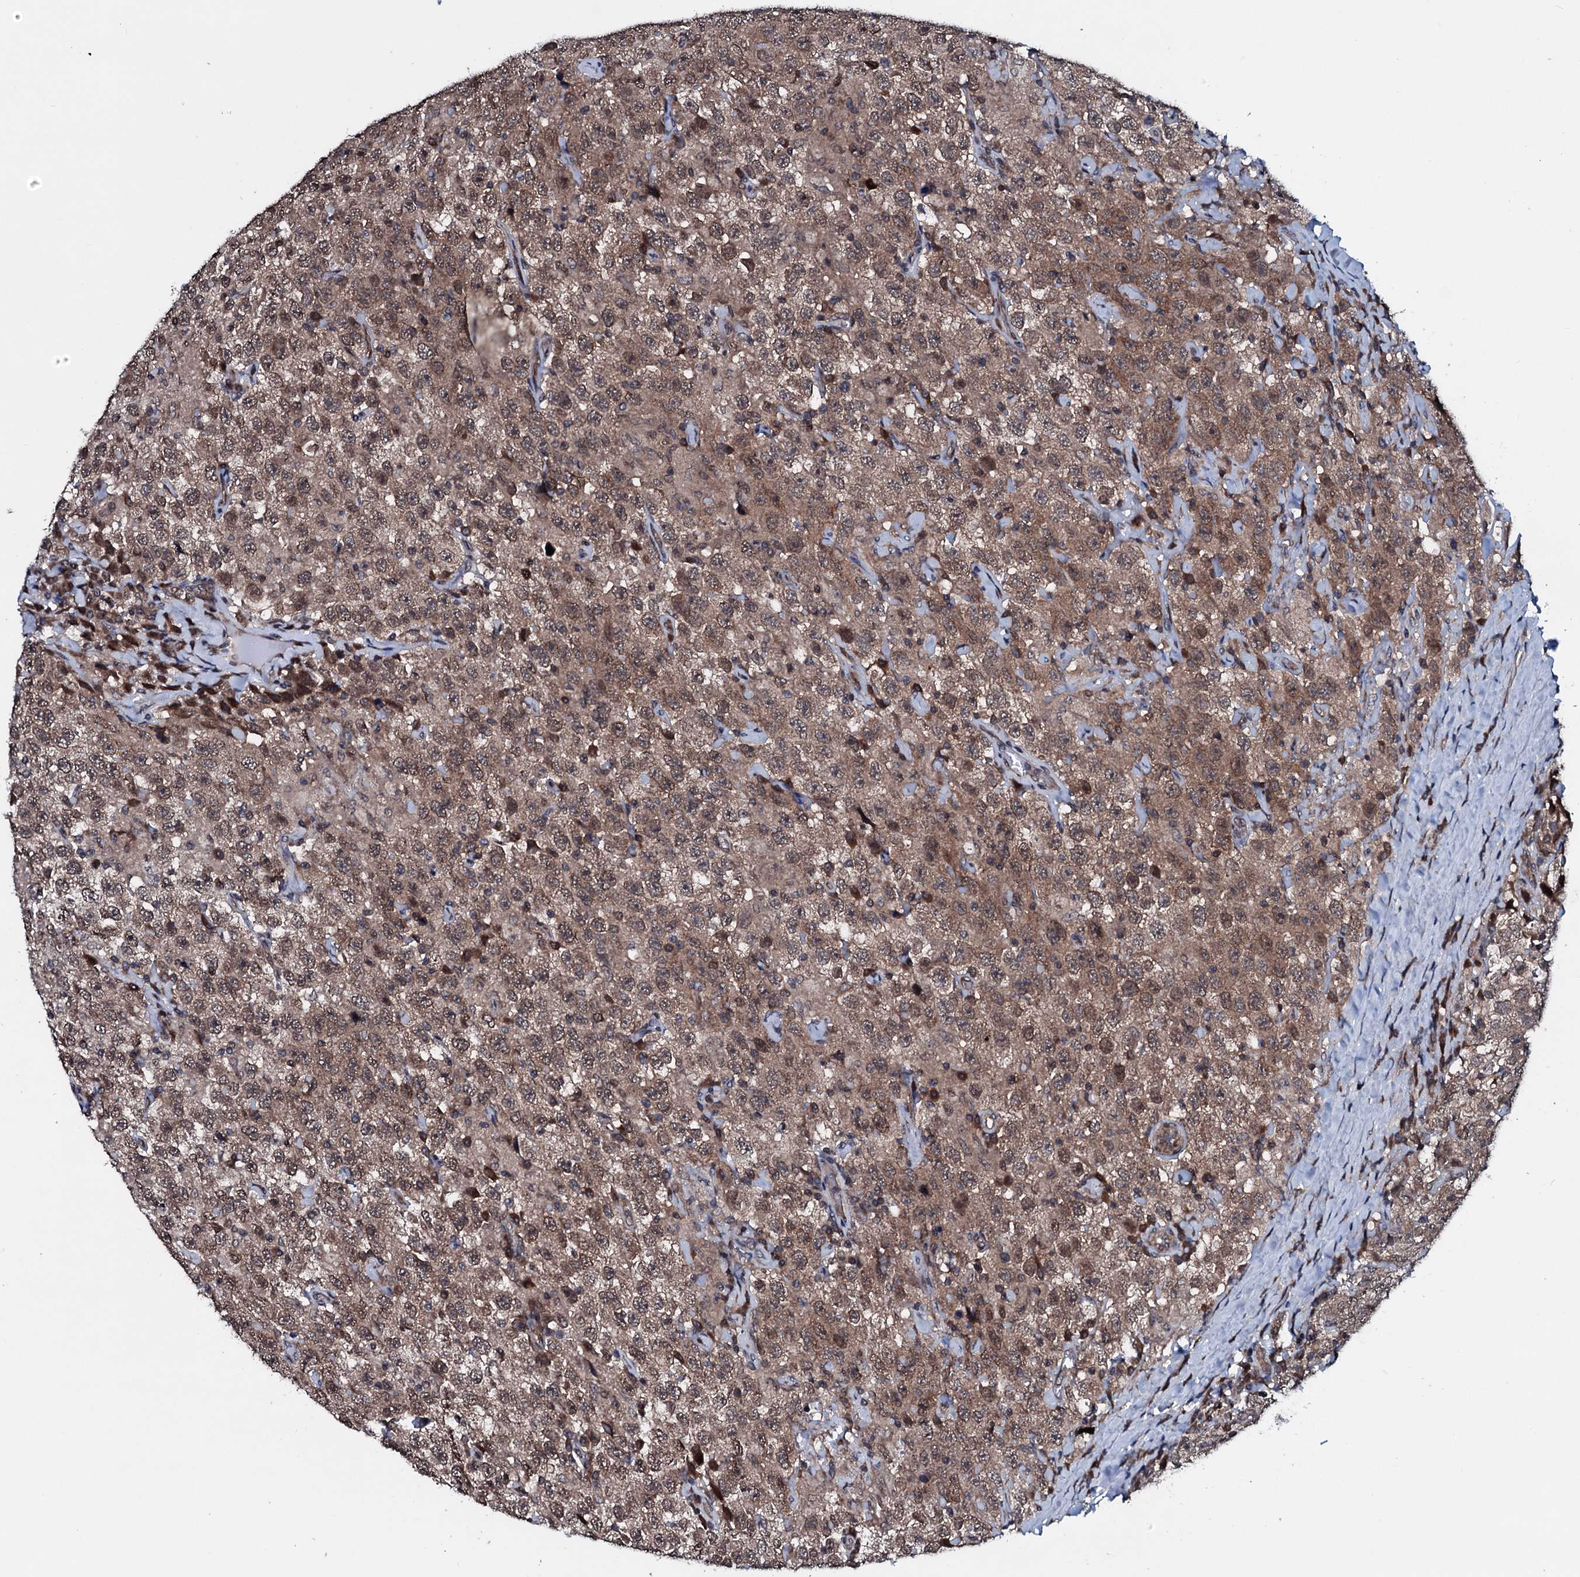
{"staining": {"intensity": "moderate", "quantity": ">75%", "location": "cytoplasmic/membranous,nuclear"}, "tissue": "testis cancer", "cell_type": "Tumor cells", "image_type": "cancer", "snomed": [{"axis": "morphology", "description": "Seminoma, NOS"}, {"axis": "topography", "description": "Testis"}], "caption": "Immunohistochemistry (IHC) of human testis cancer (seminoma) demonstrates medium levels of moderate cytoplasmic/membranous and nuclear expression in approximately >75% of tumor cells. Using DAB (brown) and hematoxylin (blue) stains, captured at high magnification using brightfield microscopy.", "gene": "OGFOD2", "patient": {"sex": "male", "age": 41}}